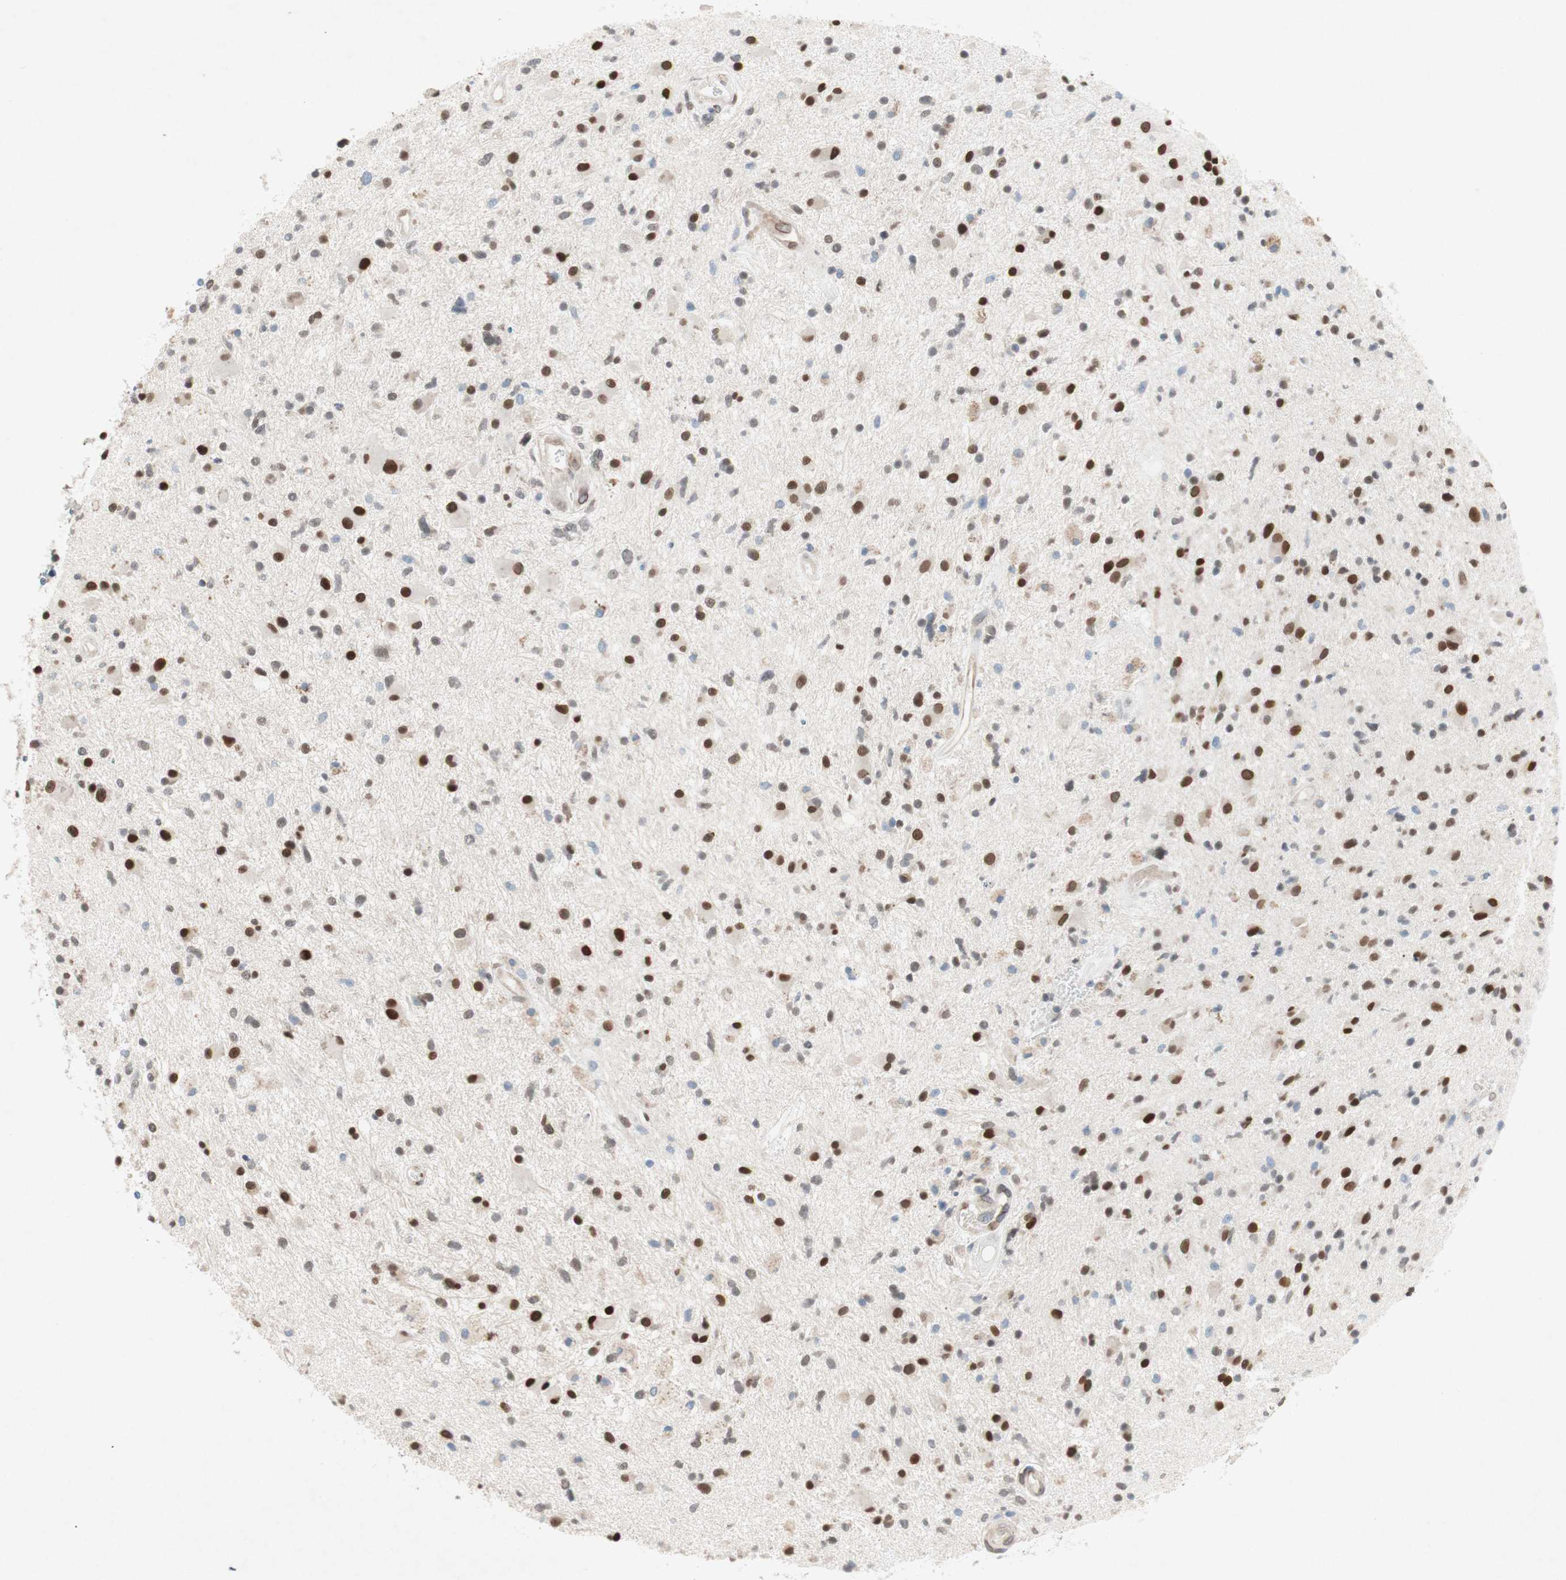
{"staining": {"intensity": "strong", "quantity": "25%-75%", "location": "nuclear"}, "tissue": "glioma", "cell_type": "Tumor cells", "image_type": "cancer", "snomed": [{"axis": "morphology", "description": "Glioma, malignant, High grade"}, {"axis": "topography", "description": "Brain"}], "caption": "Immunohistochemical staining of glioma shows strong nuclear protein positivity in about 25%-75% of tumor cells. The protein of interest is shown in brown color, while the nuclei are stained blue.", "gene": "ARNT2", "patient": {"sex": "male", "age": 33}}